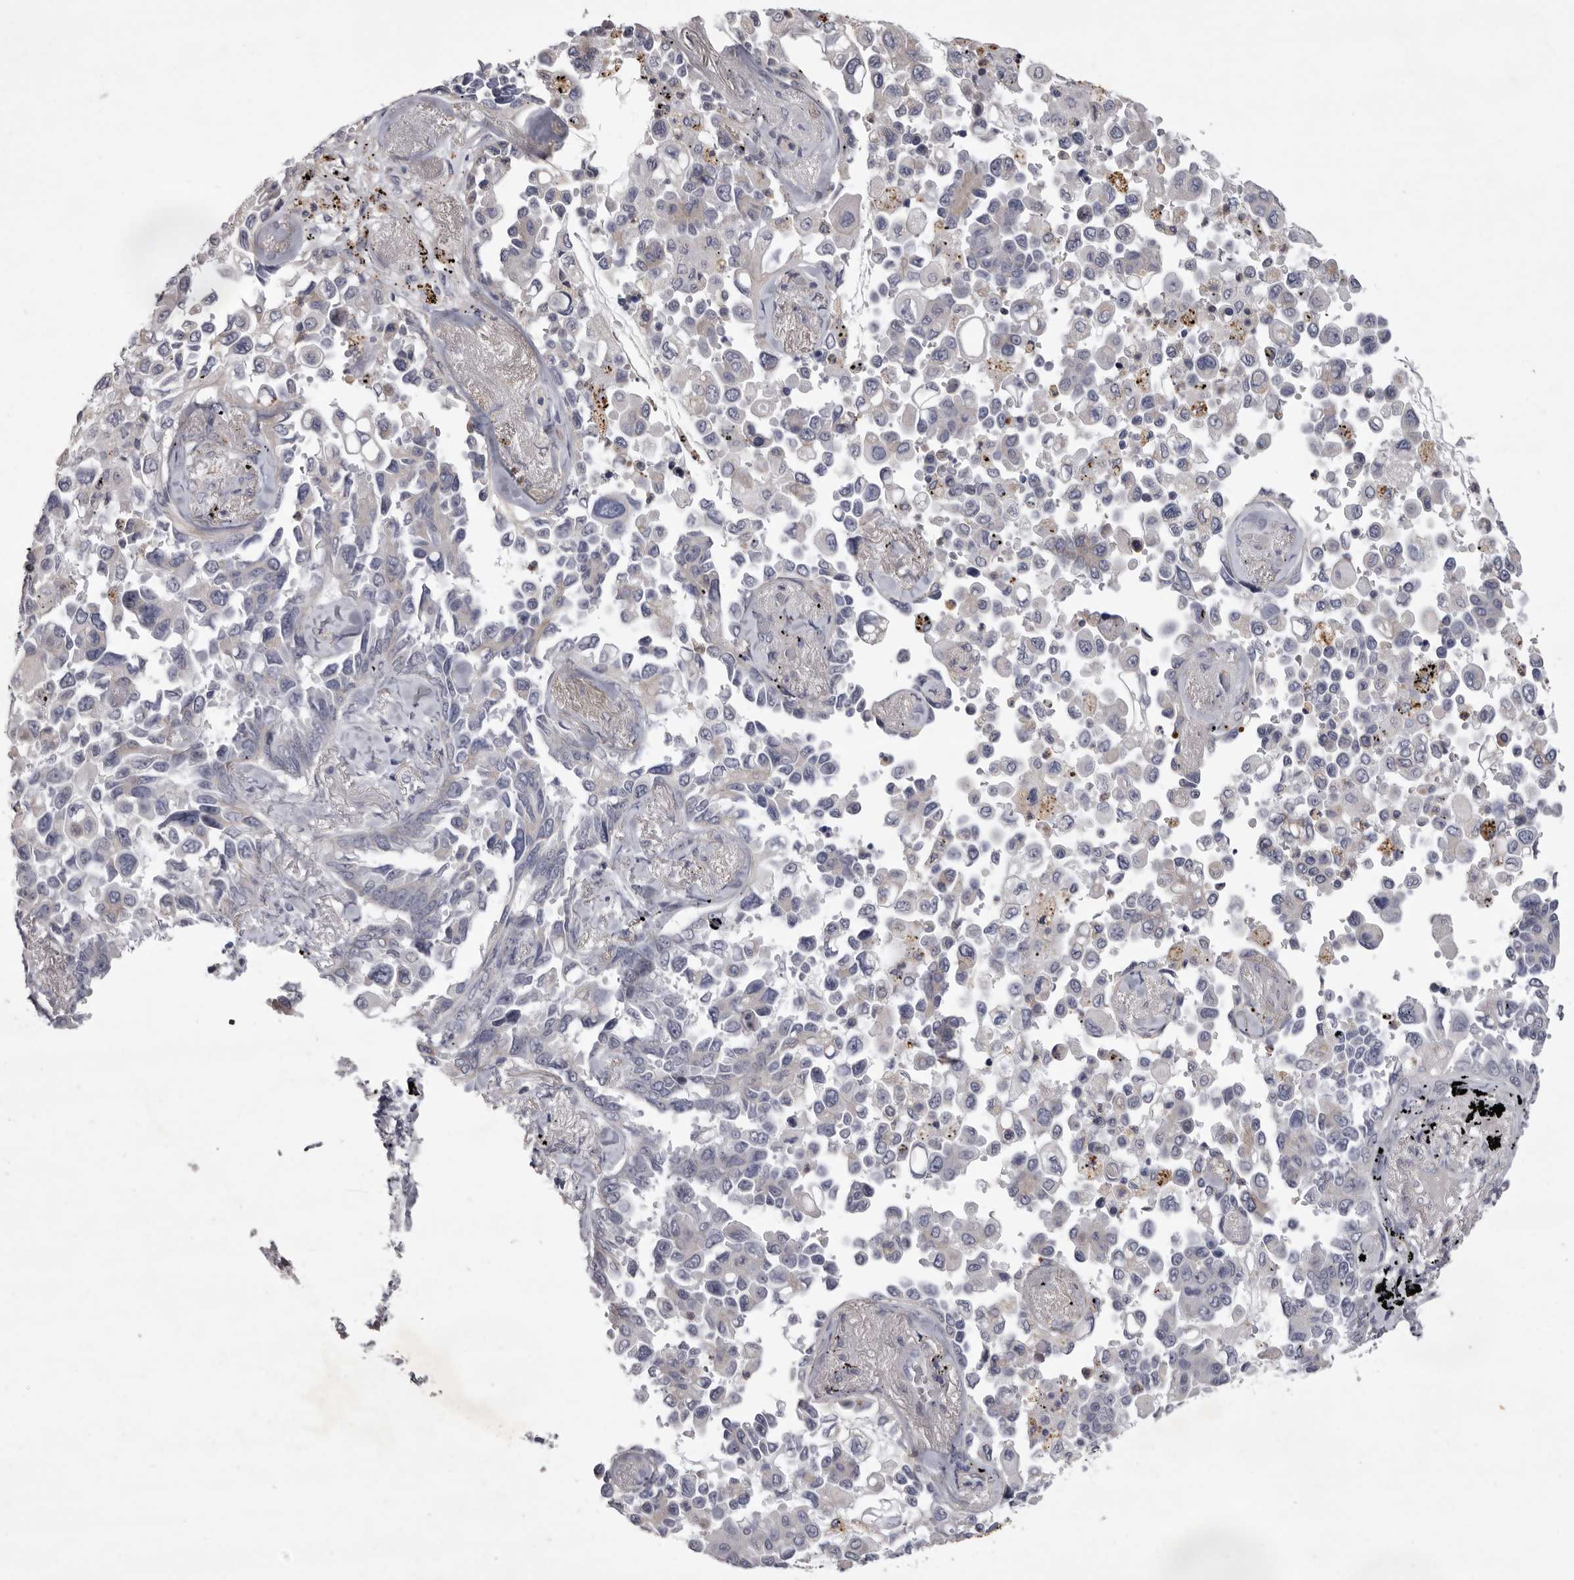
{"staining": {"intensity": "negative", "quantity": "none", "location": "none"}, "tissue": "lung cancer", "cell_type": "Tumor cells", "image_type": "cancer", "snomed": [{"axis": "morphology", "description": "Adenocarcinoma, NOS"}, {"axis": "topography", "description": "Lung"}], "caption": "DAB (3,3'-diaminobenzidine) immunohistochemical staining of human adenocarcinoma (lung) exhibits no significant expression in tumor cells. (DAB (3,3'-diaminobenzidine) immunohistochemistry with hematoxylin counter stain).", "gene": "NKAIN4", "patient": {"sex": "female", "age": 67}}